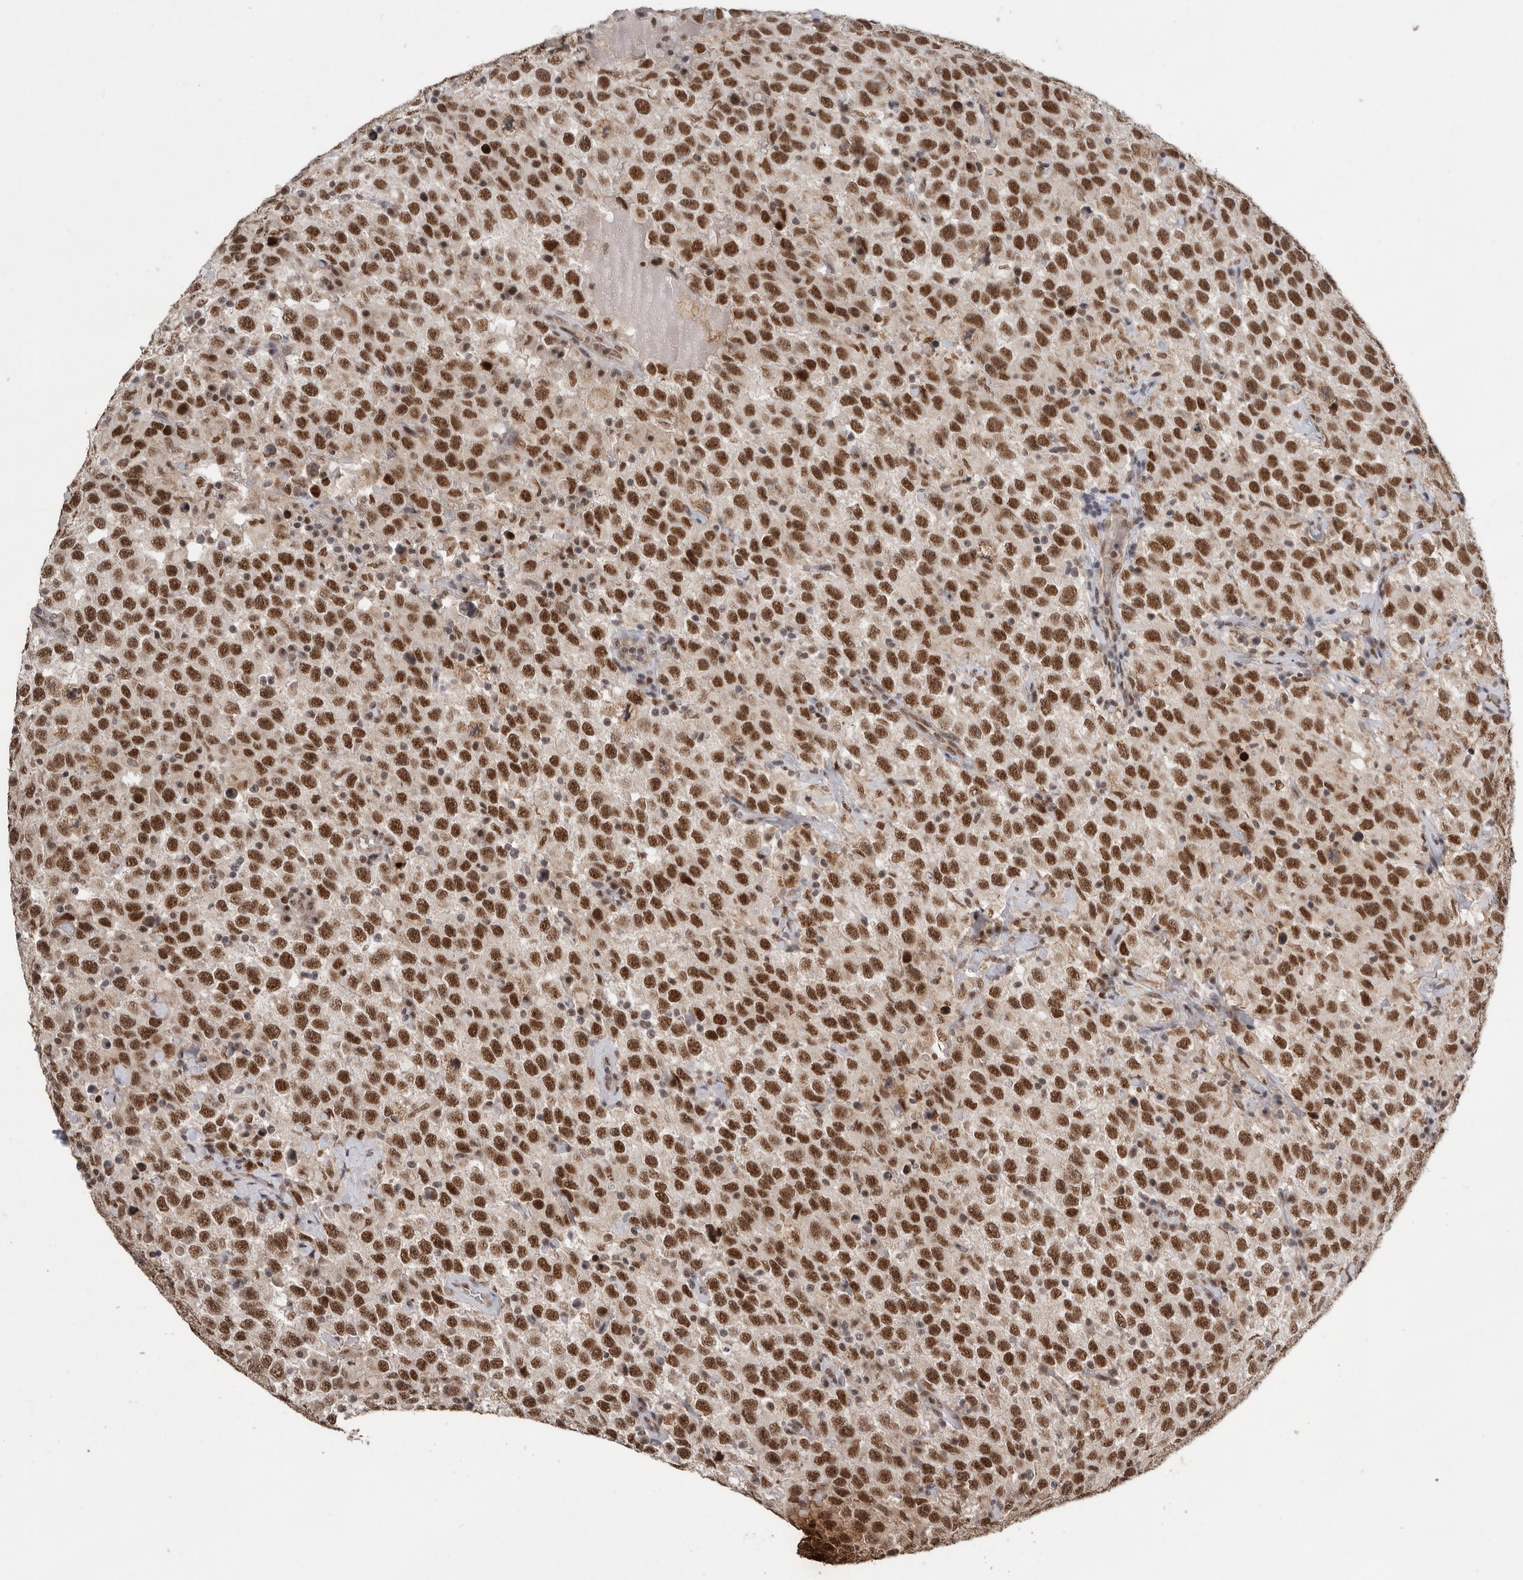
{"staining": {"intensity": "strong", "quantity": ">75%", "location": "nuclear"}, "tissue": "testis cancer", "cell_type": "Tumor cells", "image_type": "cancer", "snomed": [{"axis": "morphology", "description": "Seminoma, NOS"}, {"axis": "topography", "description": "Testis"}], "caption": "High-power microscopy captured an immunohistochemistry (IHC) micrograph of seminoma (testis), revealing strong nuclear expression in about >75% of tumor cells. (brown staining indicates protein expression, while blue staining denotes nuclei).", "gene": "PPP1R10", "patient": {"sex": "male", "age": 41}}